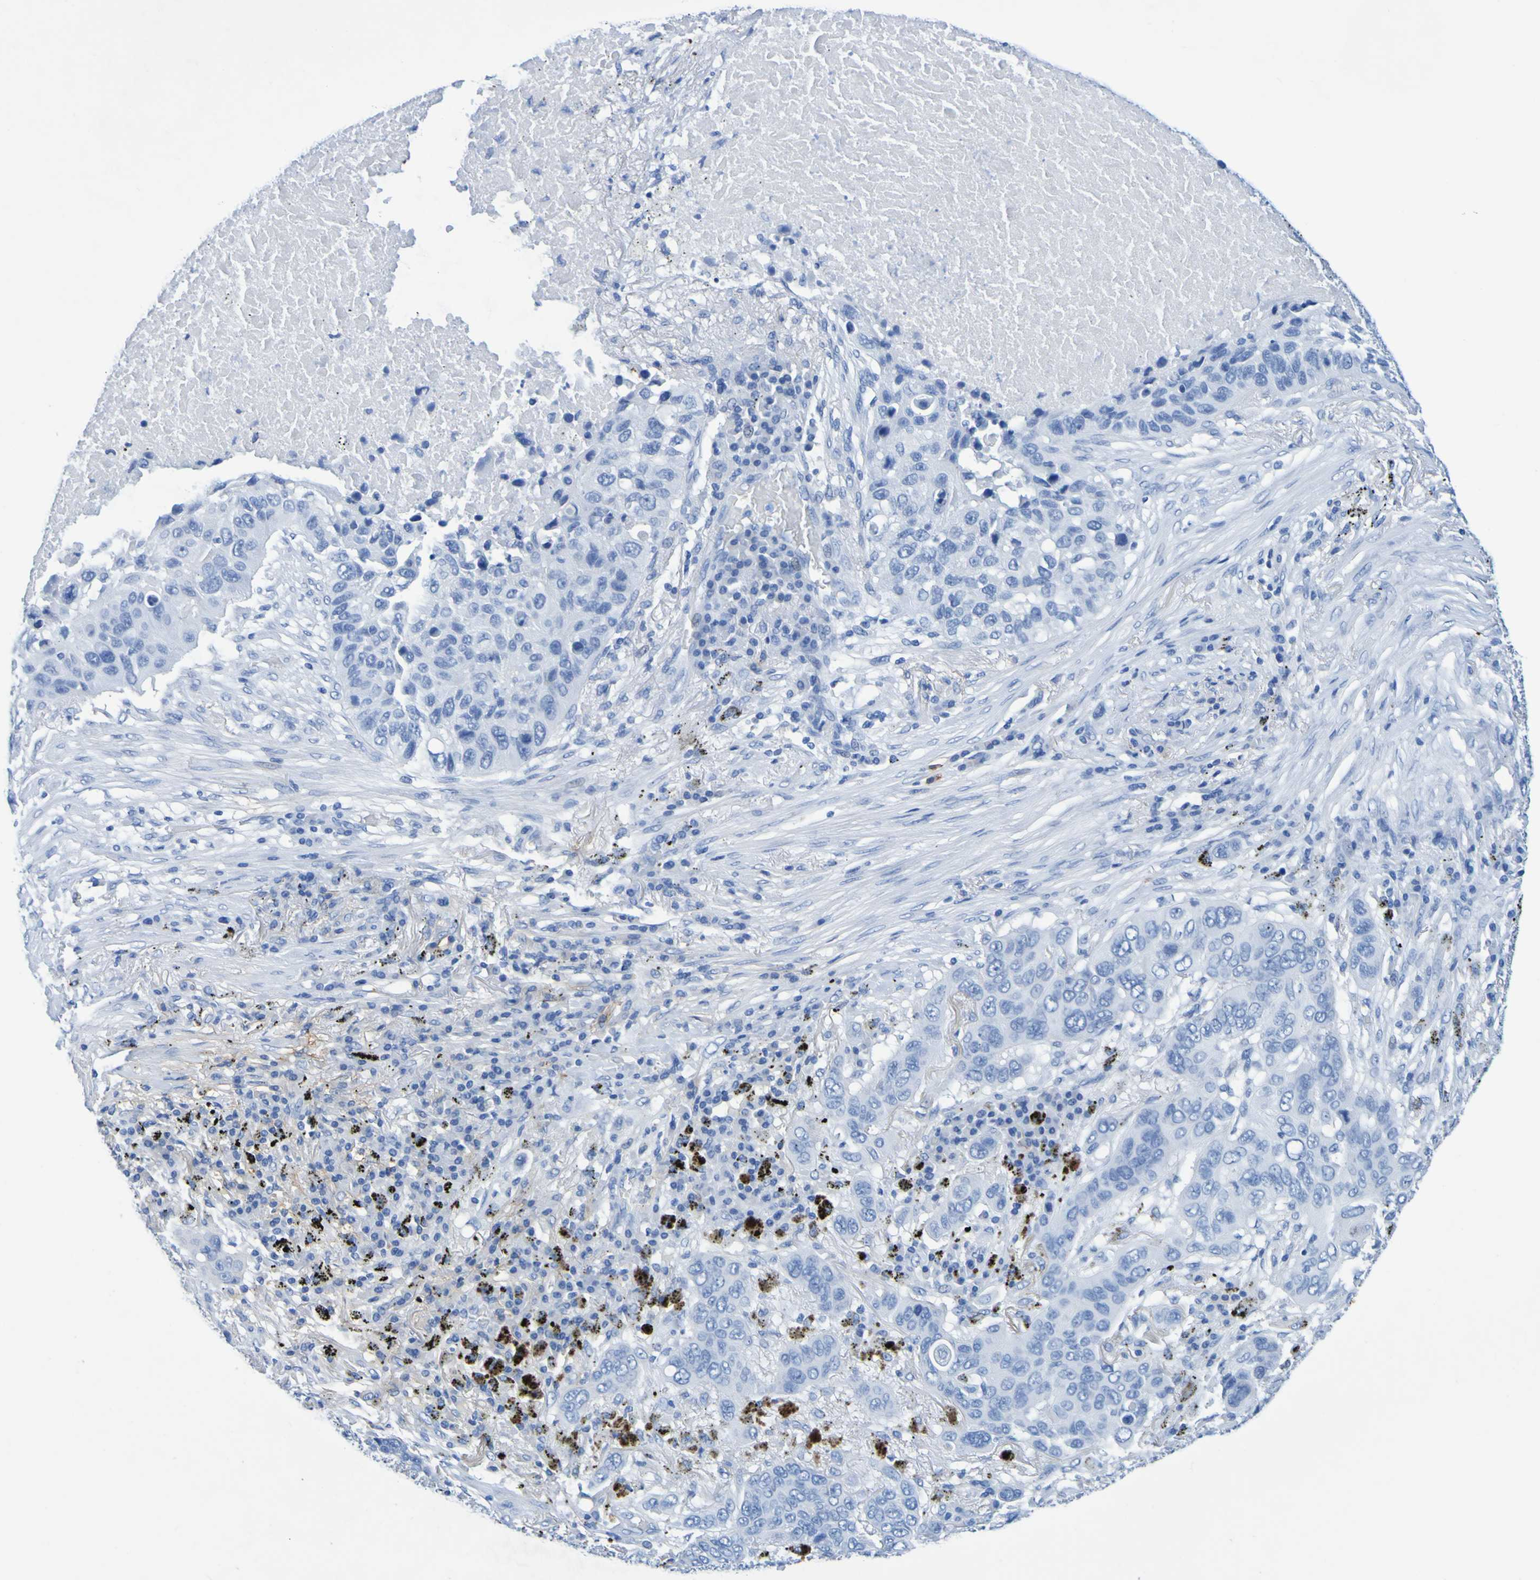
{"staining": {"intensity": "negative", "quantity": "none", "location": "none"}, "tissue": "lung cancer", "cell_type": "Tumor cells", "image_type": "cancer", "snomed": [{"axis": "morphology", "description": "Squamous cell carcinoma, NOS"}, {"axis": "topography", "description": "Lung"}], "caption": "Lung cancer (squamous cell carcinoma) was stained to show a protein in brown. There is no significant staining in tumor cells. (DAB immunohistochemistry visualized using brightfield microscopy, high magnification).", "gene": "DPEP1", "patient": {"sex": "male", "age": 57}}